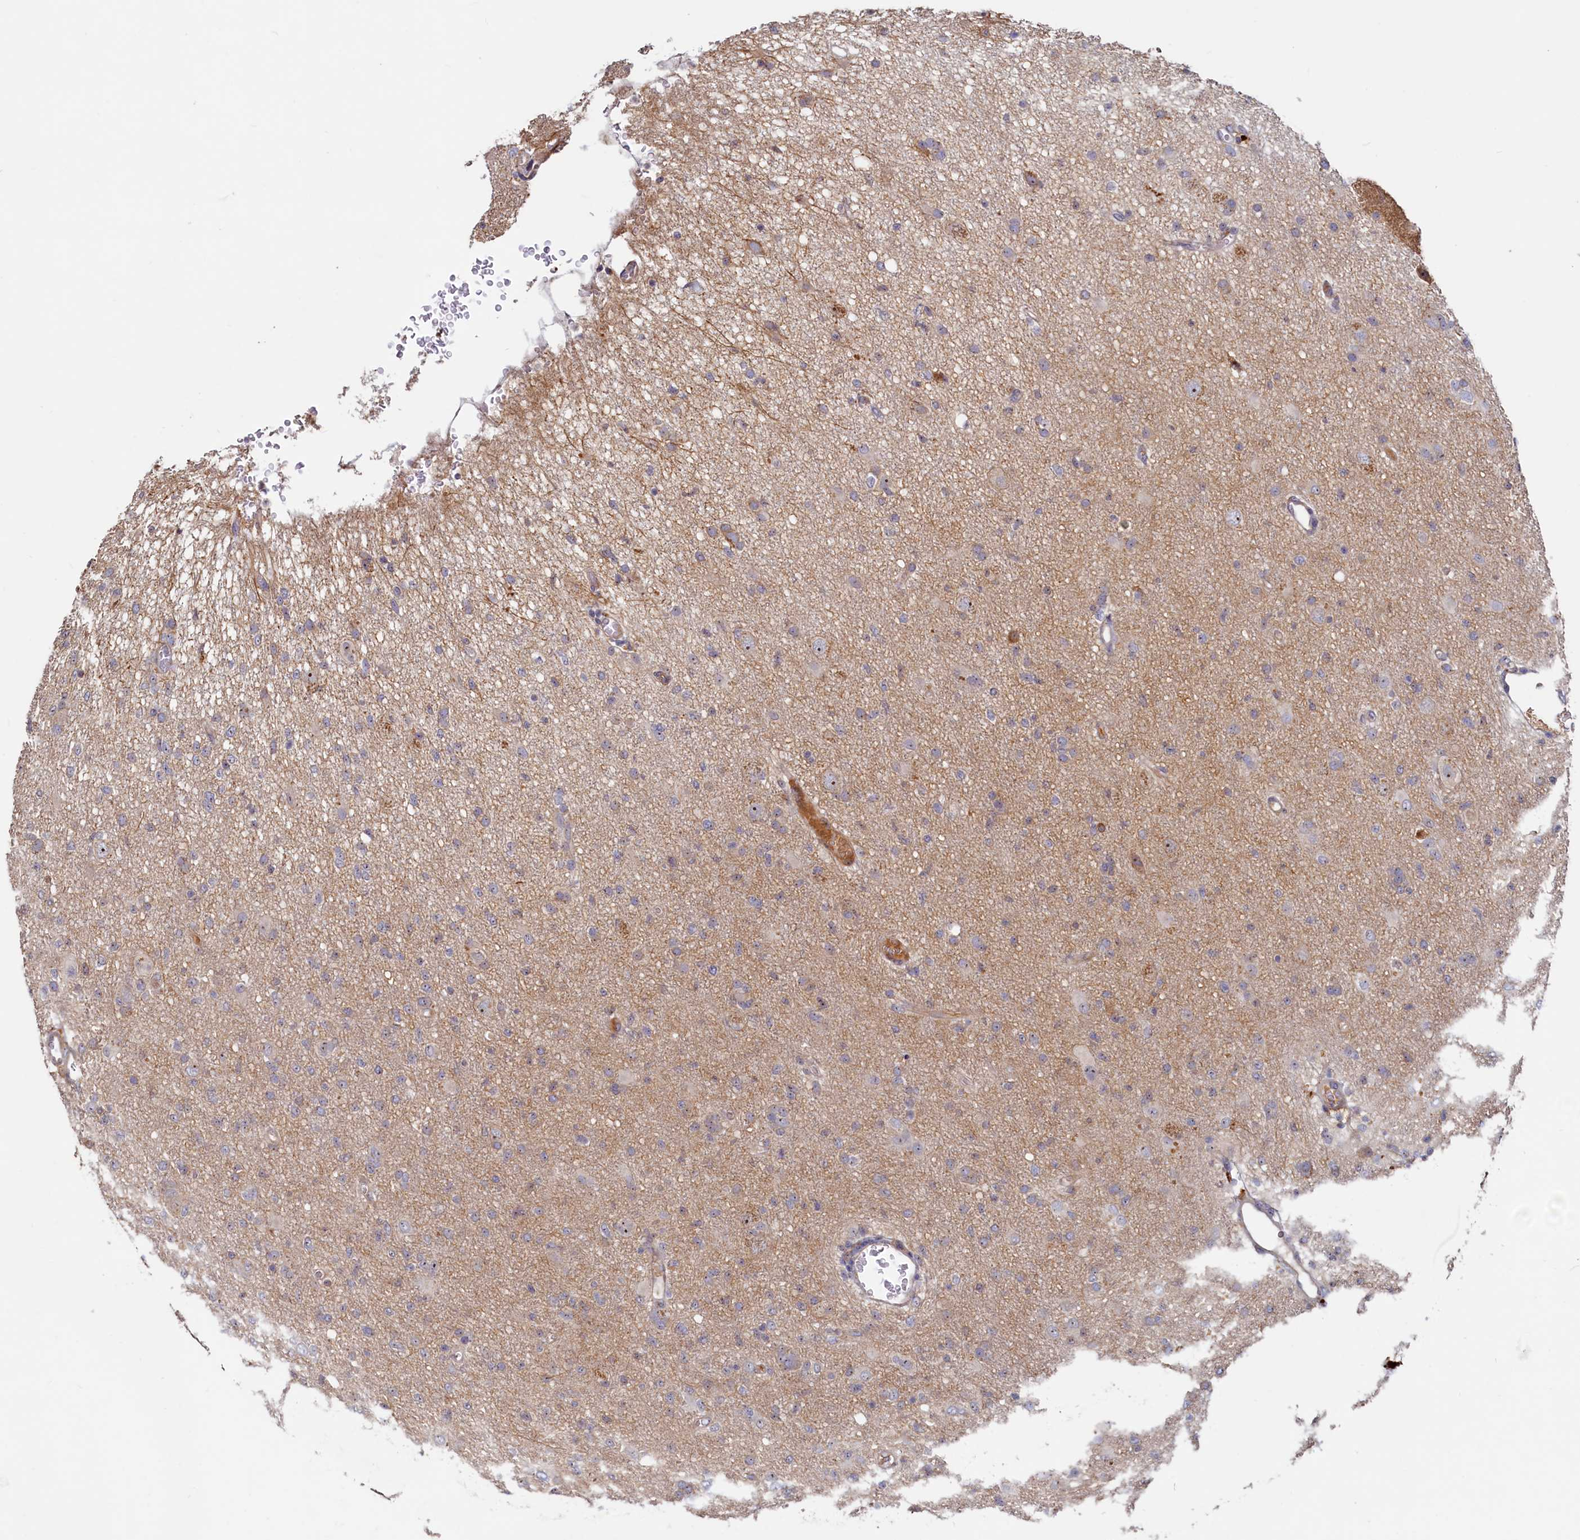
{"staining": {"intensity": "negative", "quantity": "none", "location": "none"}, "tissue": "glioma", "cell_type": "Tumor cells", "image_type": "cancer", "snomed": [{"axis": "morphology", "description": "Glioma, malignant, High grade"}, {"axis": "topography", "description": "Brain"}], "caption": "The micrograph shows no significant positivity in tumor cells of malignant glioma (high-grade).", "gene": "RGS7BP", "patient": {"sex": "female", "age": 57}}